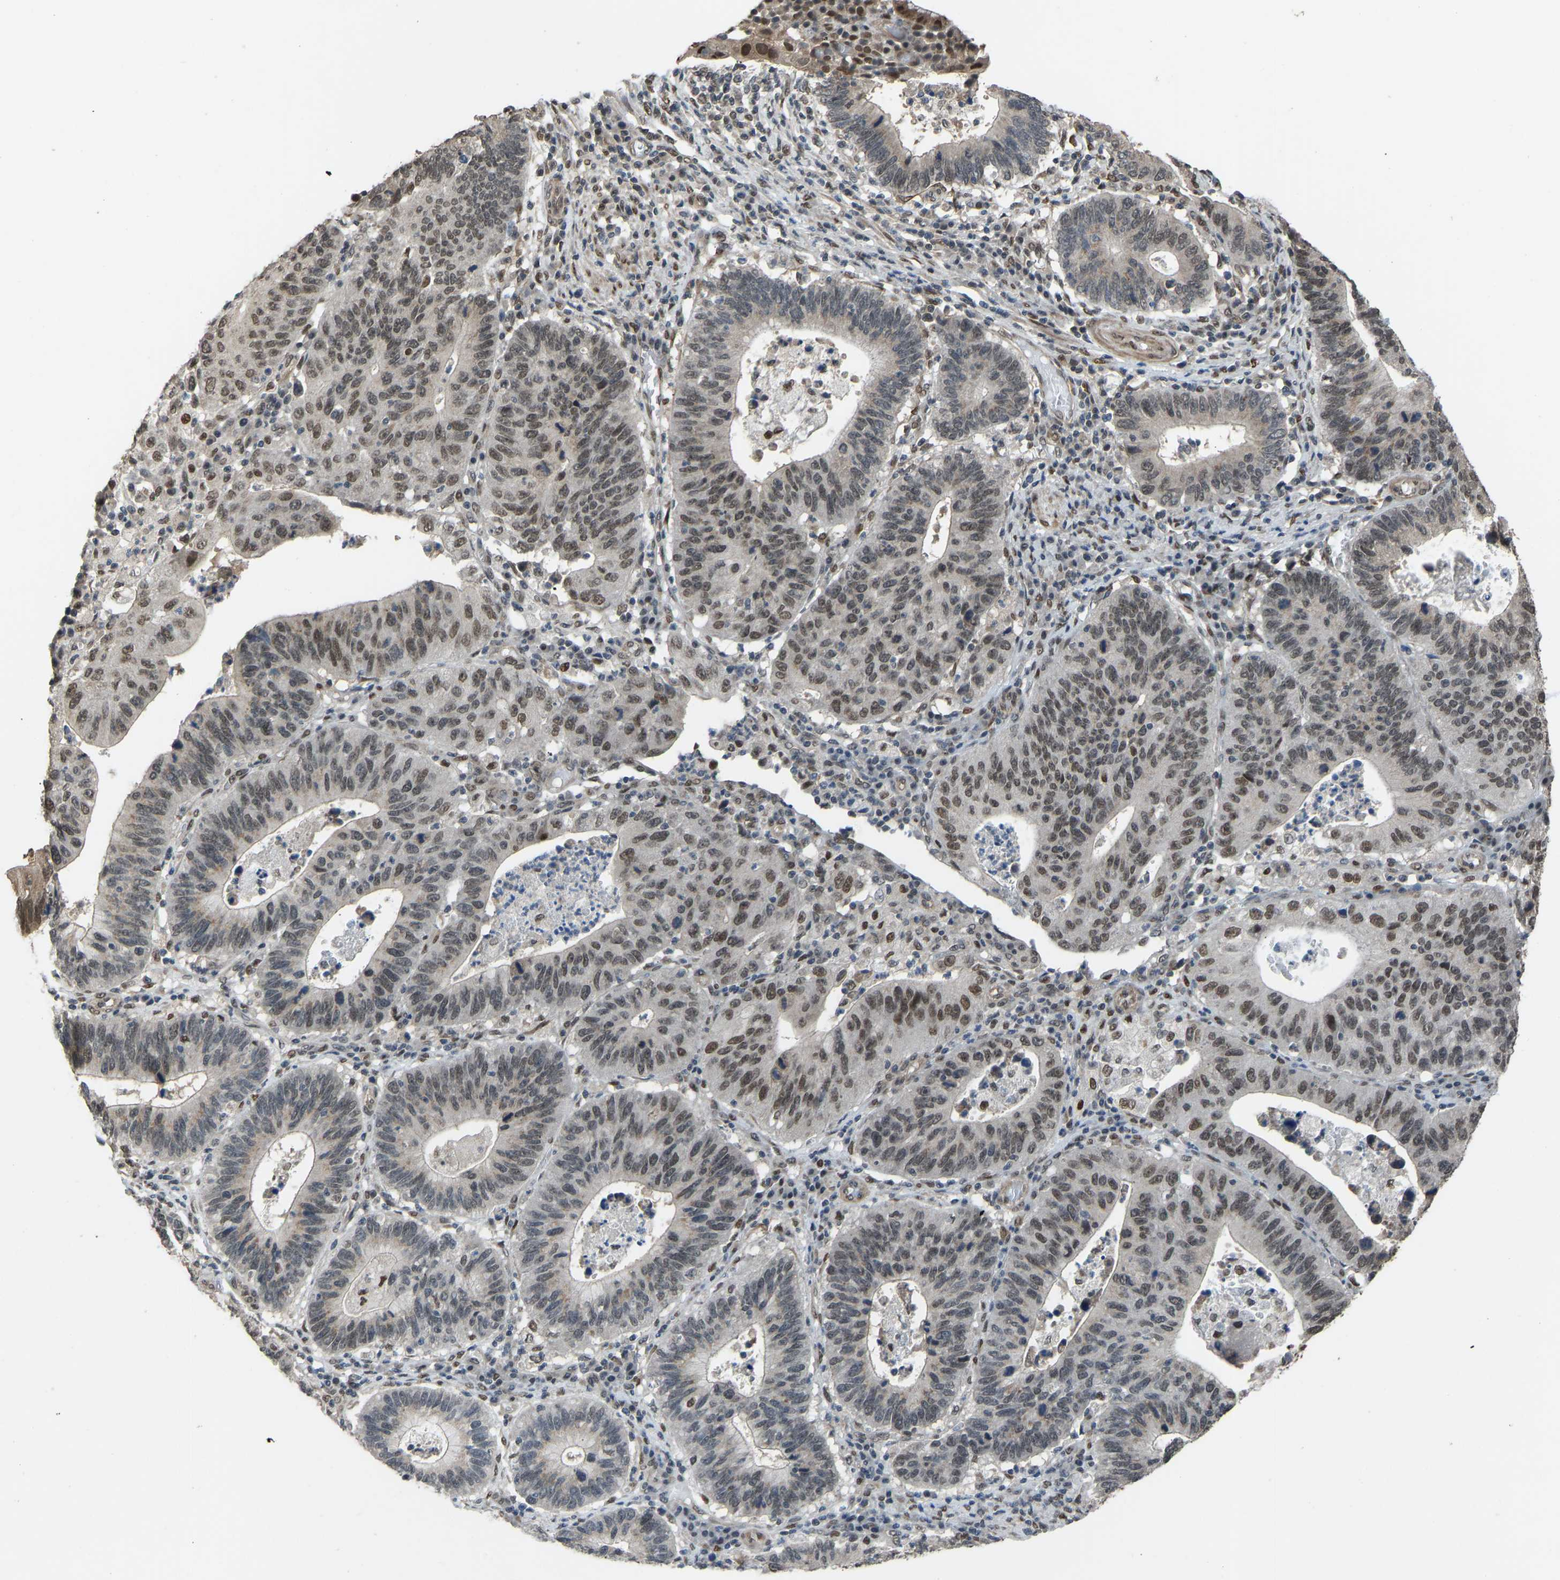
{"staining": {"intensity": "moderate", "quantity": "25%-75%", "location": "nuclear"}, "tissue": "stomach cancer", "cell_type": "Tumor cells", "image_type": "cancer", "snomed": [{"axis": "morphology", "description": "Adenocarcinoma, NOS"}, {"axis": "topography", "description": "Stomach"}], "caption": "Stomach adenocarcinoma stained with DAB IHC demonstrates medium levels of moderate nuclear staining in about 25%-75% of tumor cells.", "gene": "KPNA6", "patient": {"sex": "male", "age": 59}}